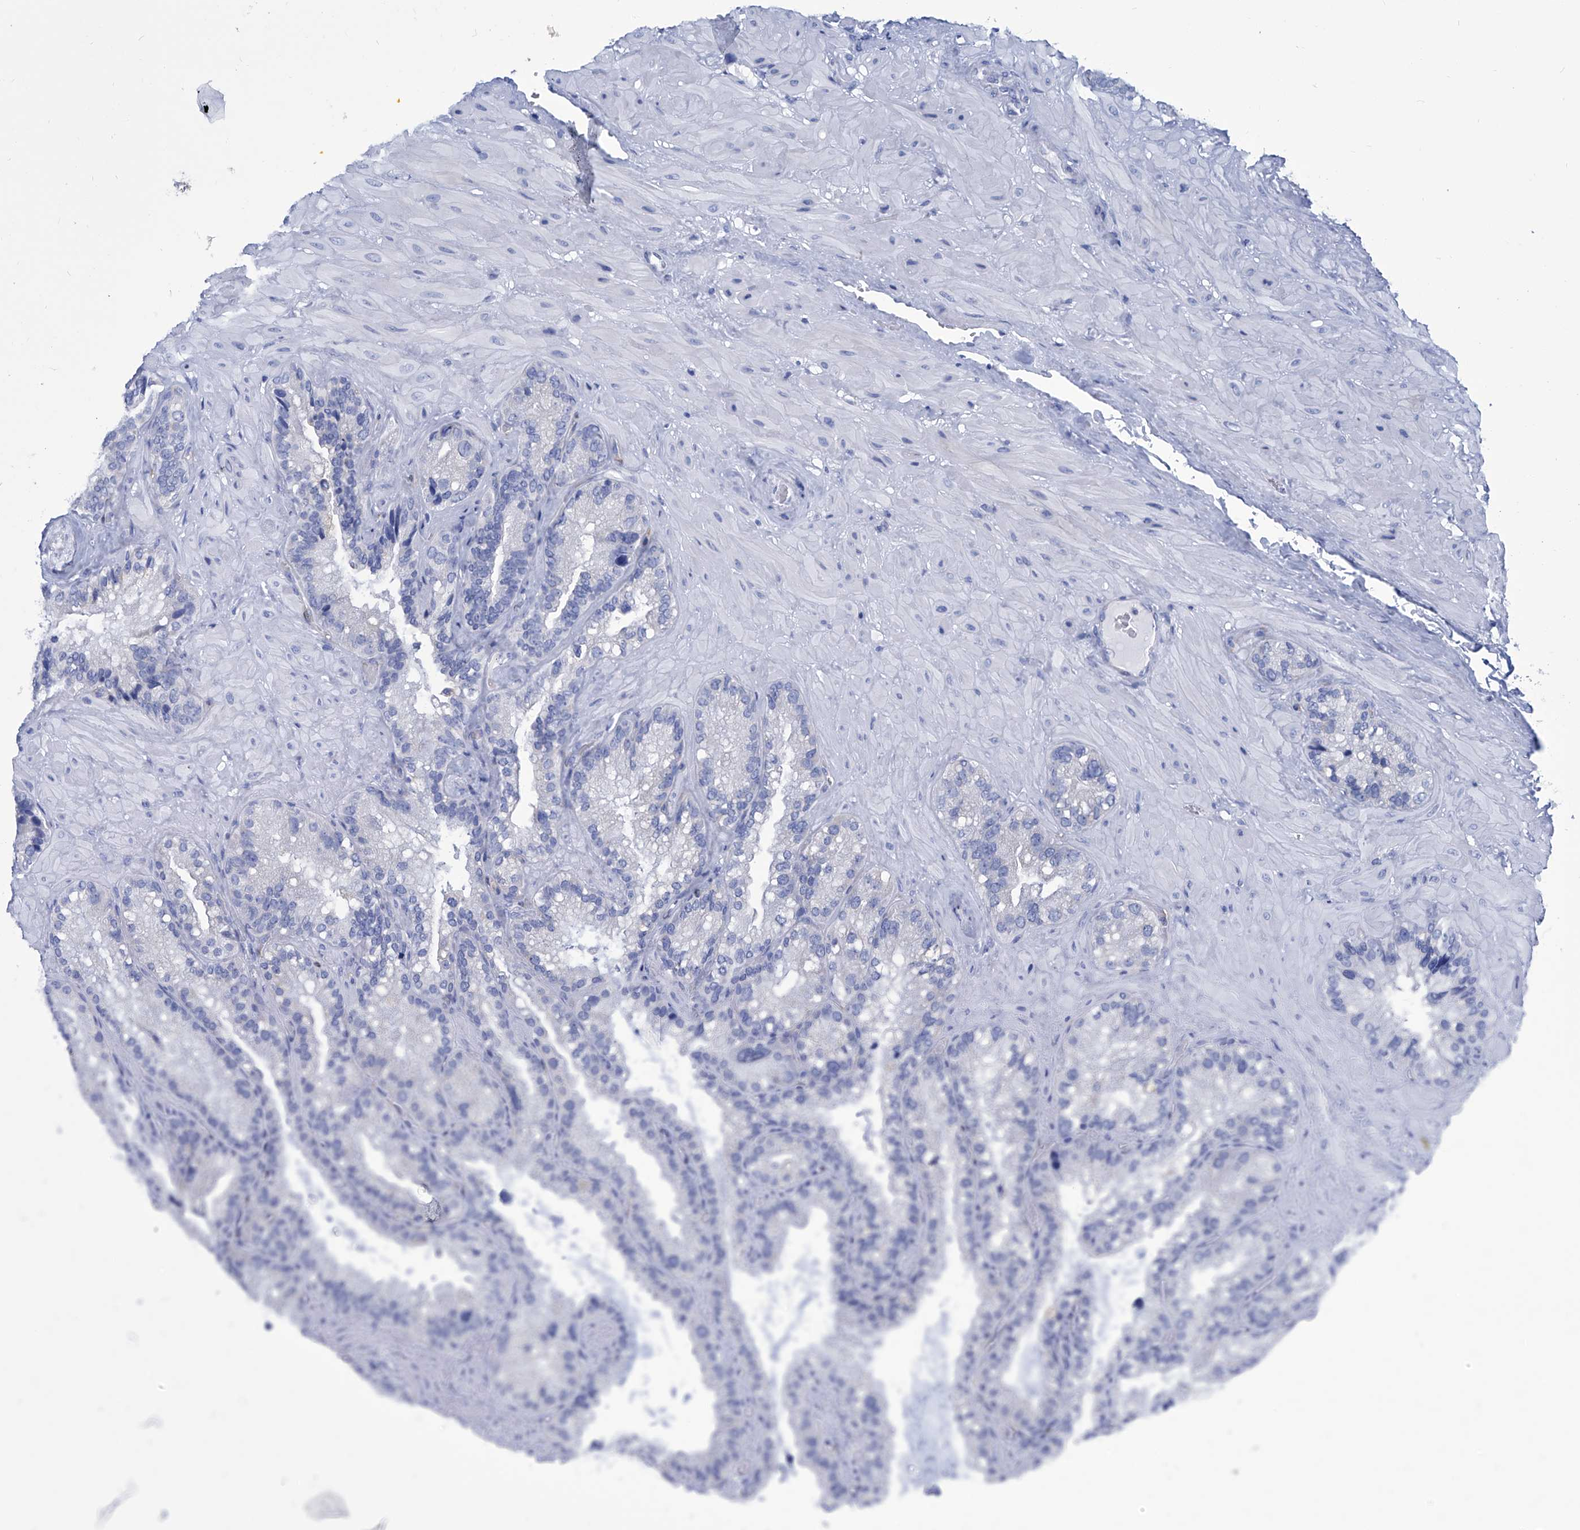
{"staining": {"intensity": "negative", "quantity": "none", "location": "none"}, "tissue": "seminal vesicle", "cell_type": "Glandular cells", "image_type": "normal", "snomed": [{"axis": "morphology", "description": "Normal tissue, NOS"}, {"axis": "topography", "description": "Prostate"}, {"axis": "topography", "description": "Seminal veicle"}], "caption": "Micrograph shows no protein expression in glandular cells of unremarkable seminal vesicle. The staining was performed using DAB to visualize the protein expression in brown, while the nuclei were stained in blue with hematoxylin (Magnification: 20x).", "gene": "IMPA2", "patient": {"sex": "male", "age": 68}}